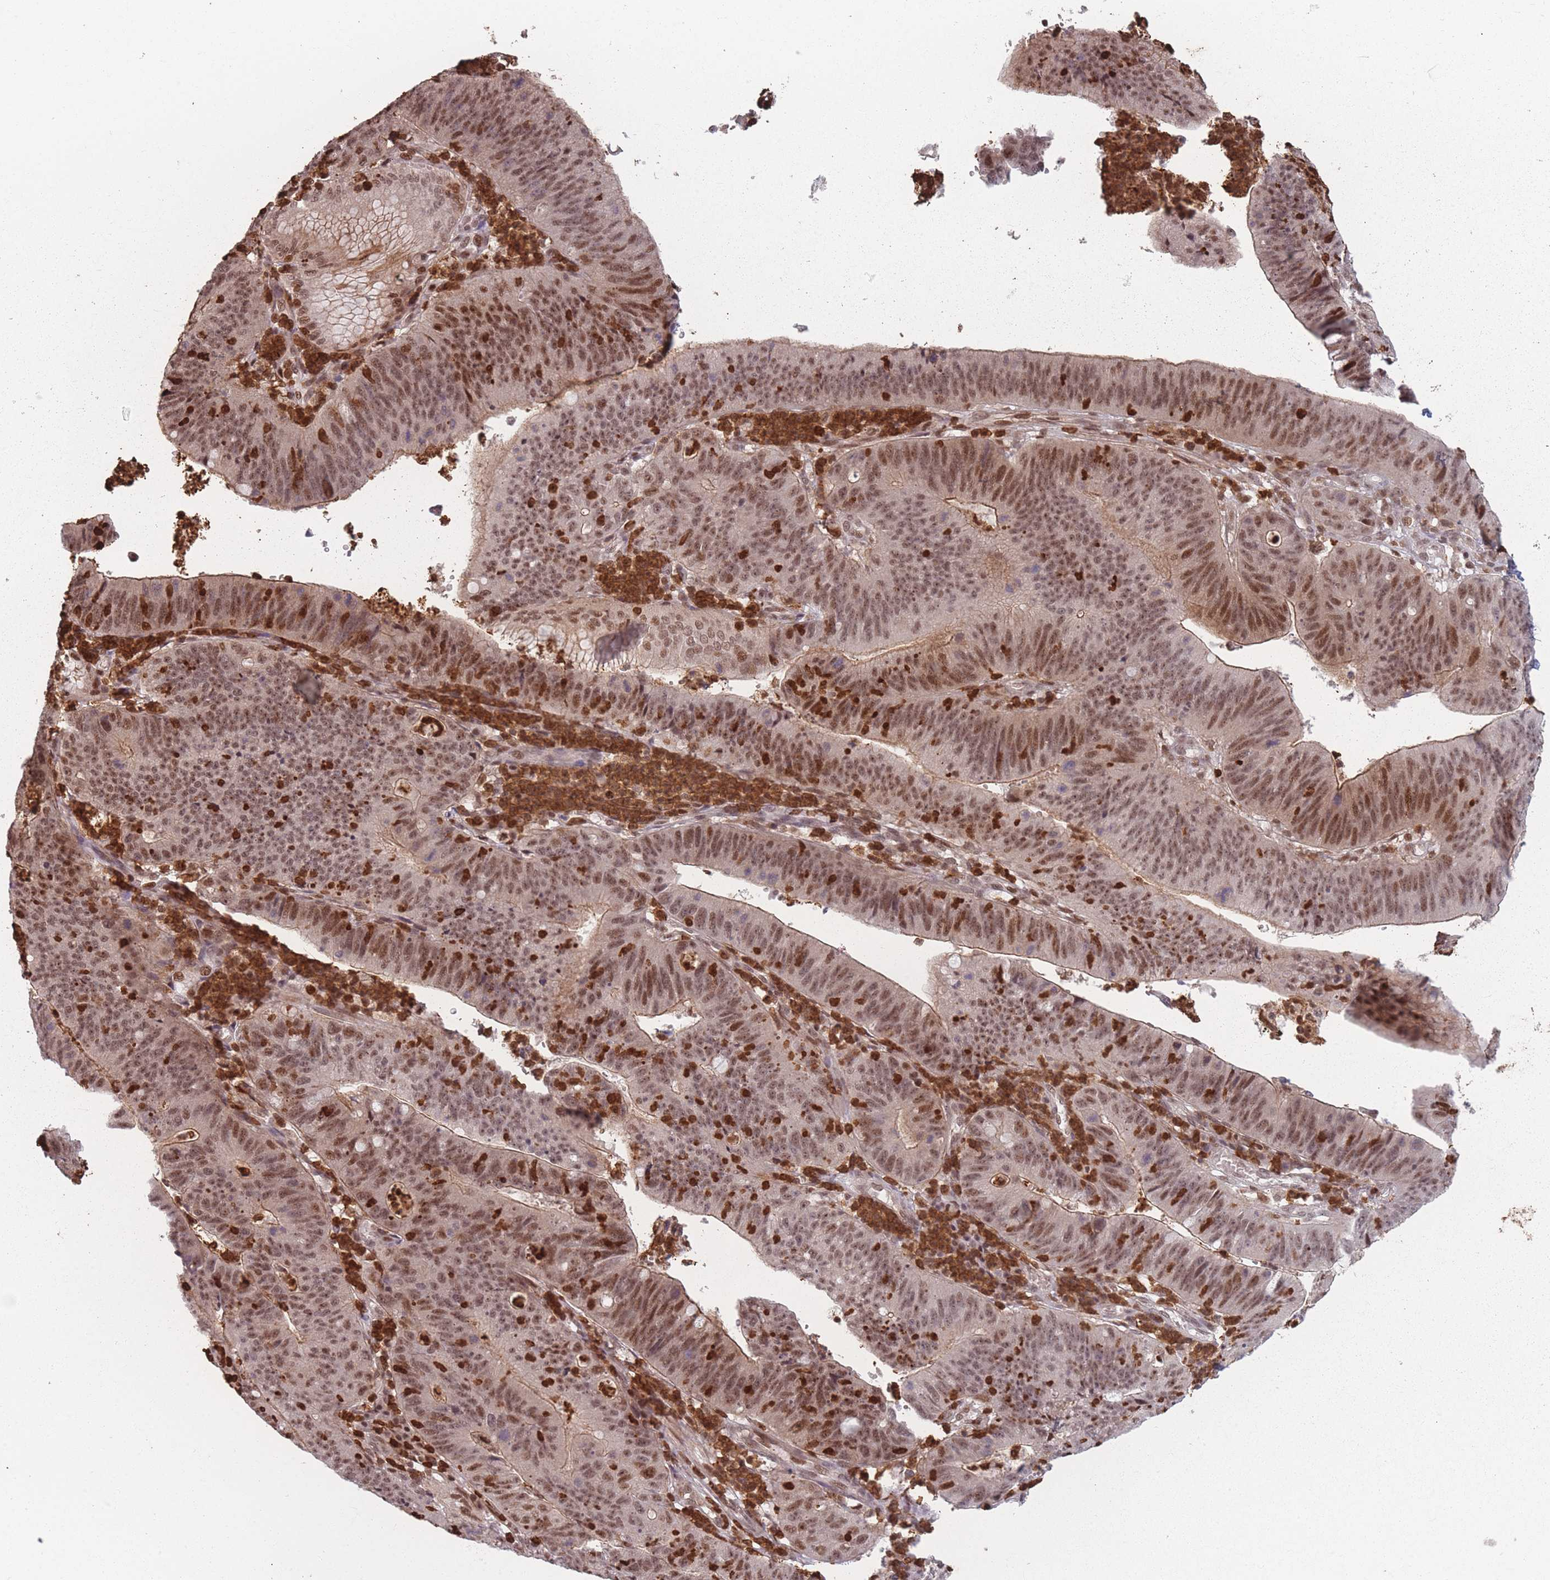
{"staining": {"intensity": "moderate", "quantity": ">75%", "location": "nuclear"}, "tissue": "stomach cancer", "cell_type": "Tumor cells", "image_type": "cancer", "snomed": [{"axis": "morphology", "description": "Adenocarcinoma, NOS"}, {"axis": "topography", "description": "Stomach"}], "caption": "Protein expression analysis of human stomach cancer reveals moderate nuclear staining in approximately >75% of tumor cells. (Brightfield microscopy of DAB IHC at high magnification).", "gene": "WDR55", "patient": {"sex": "male", "age": 59}}